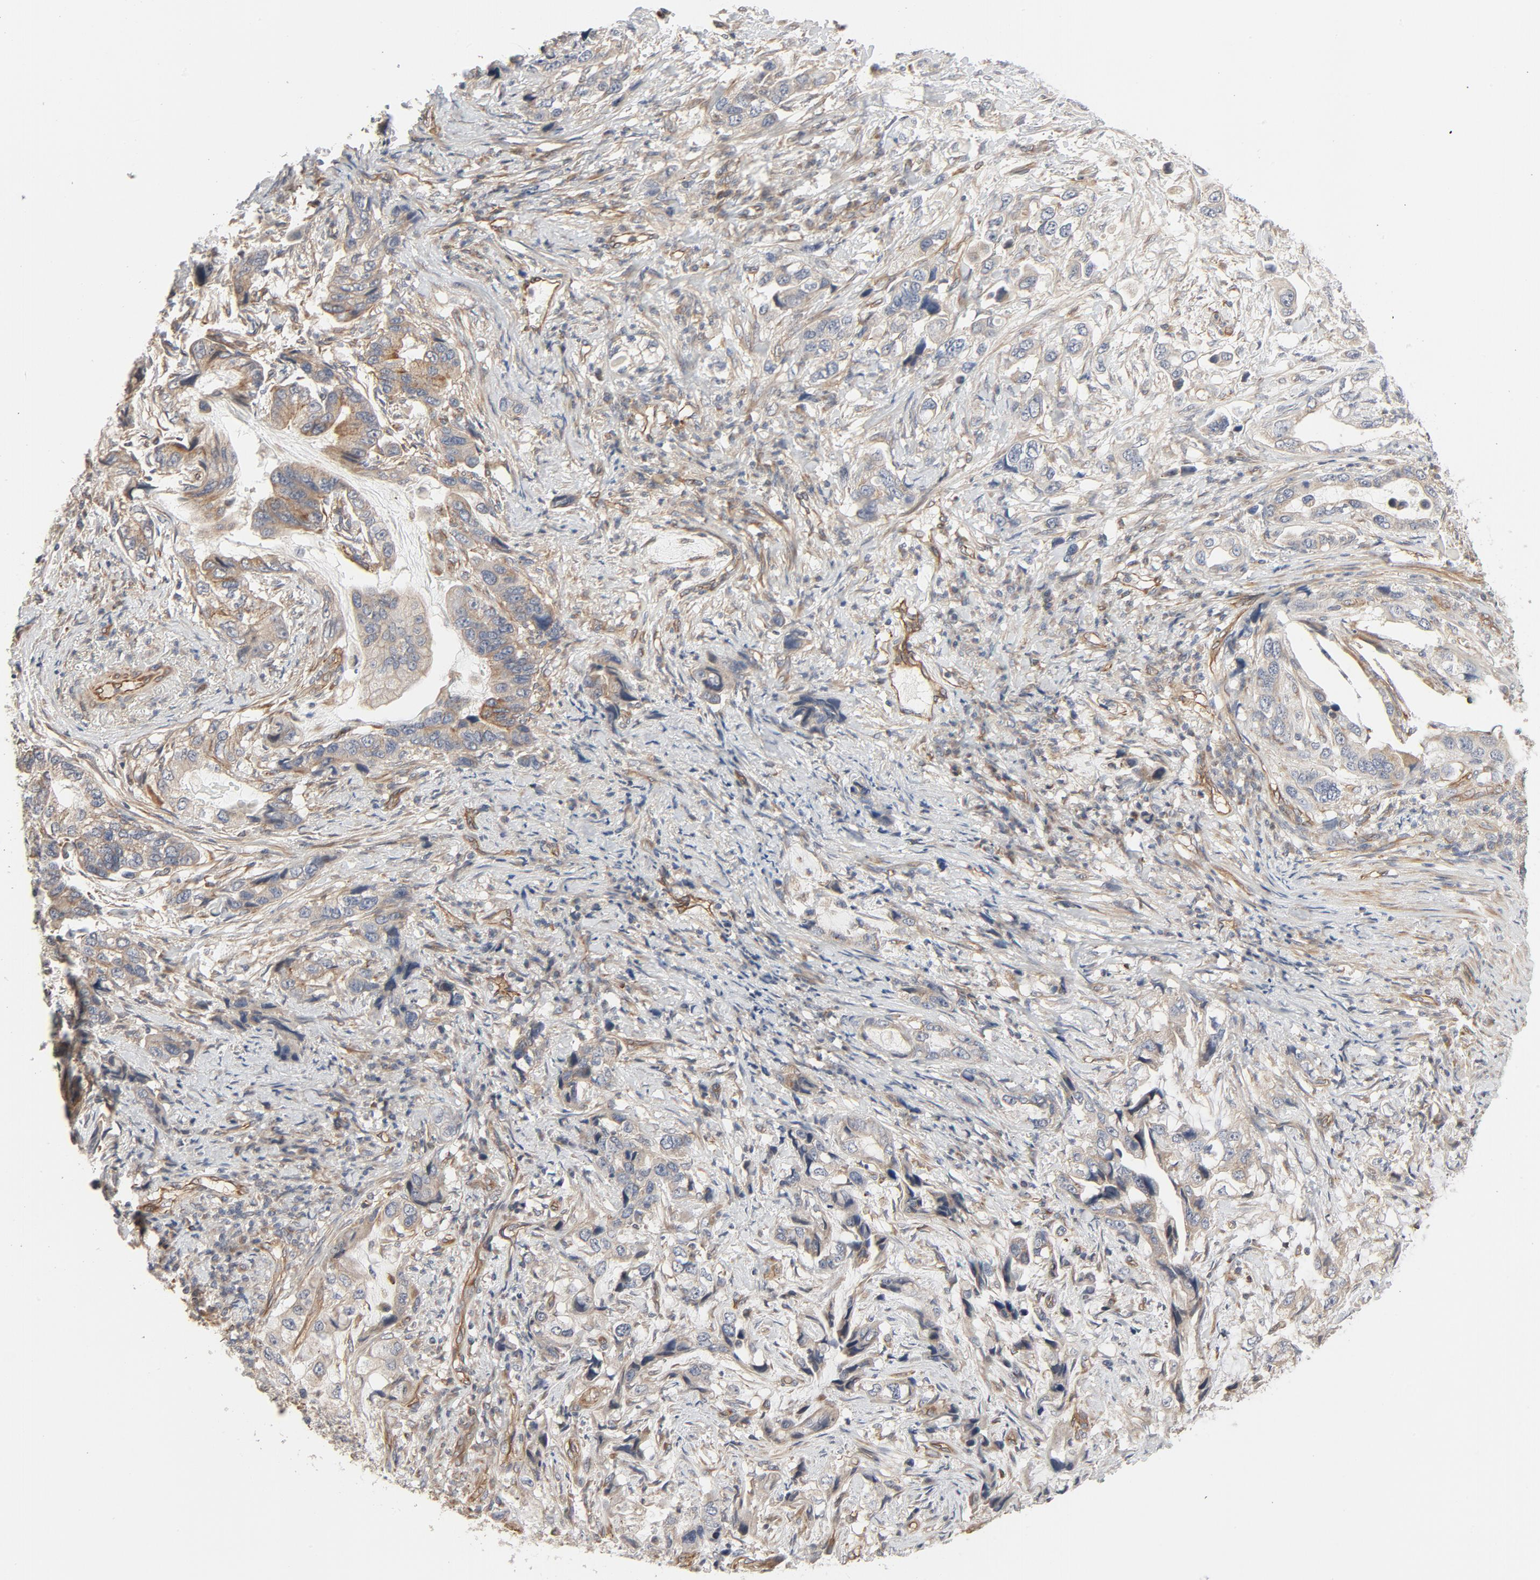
{"staining": {"intensity": "moderate", "quantity": ">75%", "location": "cytoplasmic/membranous"}, "tissue": "stomach cancer", "cell_type": "Tumor cells", "image_type": "cancer", "snomed": [{"axis": "morphology", "description": "Adenocarcinoma, NOS"}, {"axis": "topography", "description": "Stomach, lower"}], "caption": "Brown immunohistochemical staining in human adenocarcinoma (stomach) displays moderate cytoplasmic/membranous positivity in approximately >75% of tumor cells.", "gene": "TRIOBP", "patient": {"sex": "female", "age": 93}}